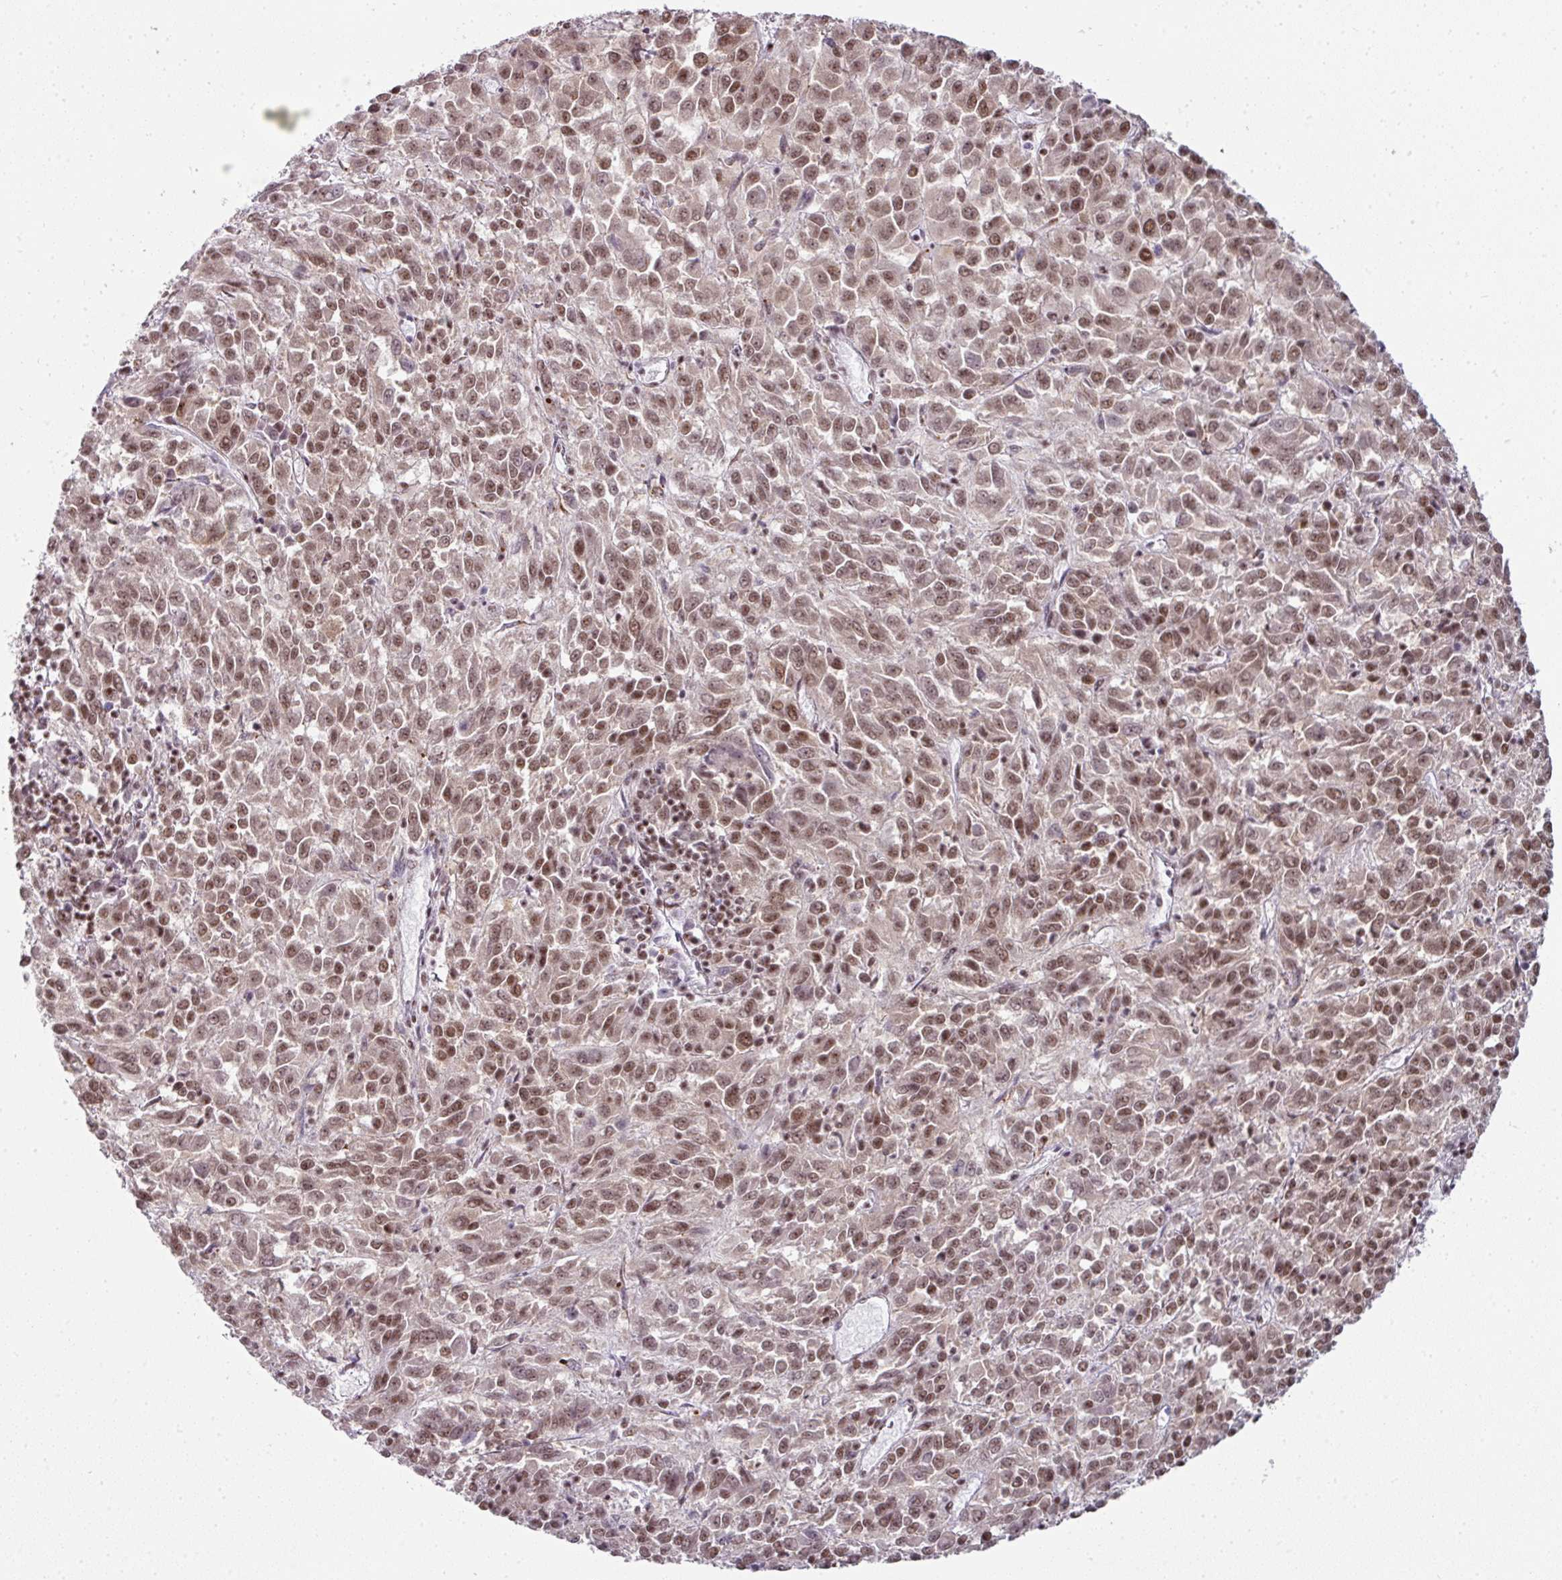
{"staining": {"intensity": "moderate", "quantity": ">75%", "location": "nuclear"}, "tissue": "melanoma", "cell_type": "Tumor cells", "image_type": "cancer", "snomed": [{"axis": "morphology", "description": "Malignant melanoma, Metastatic site"}, {"axis": "topography", "description": "Lung"}], "caption": "IHC of melanoma reveals medium levels of moderate nuclear positivity in approximately >75% of tumor cells.", "gene": "NFYA", "patient": {"sex": "male", "age": 64}}